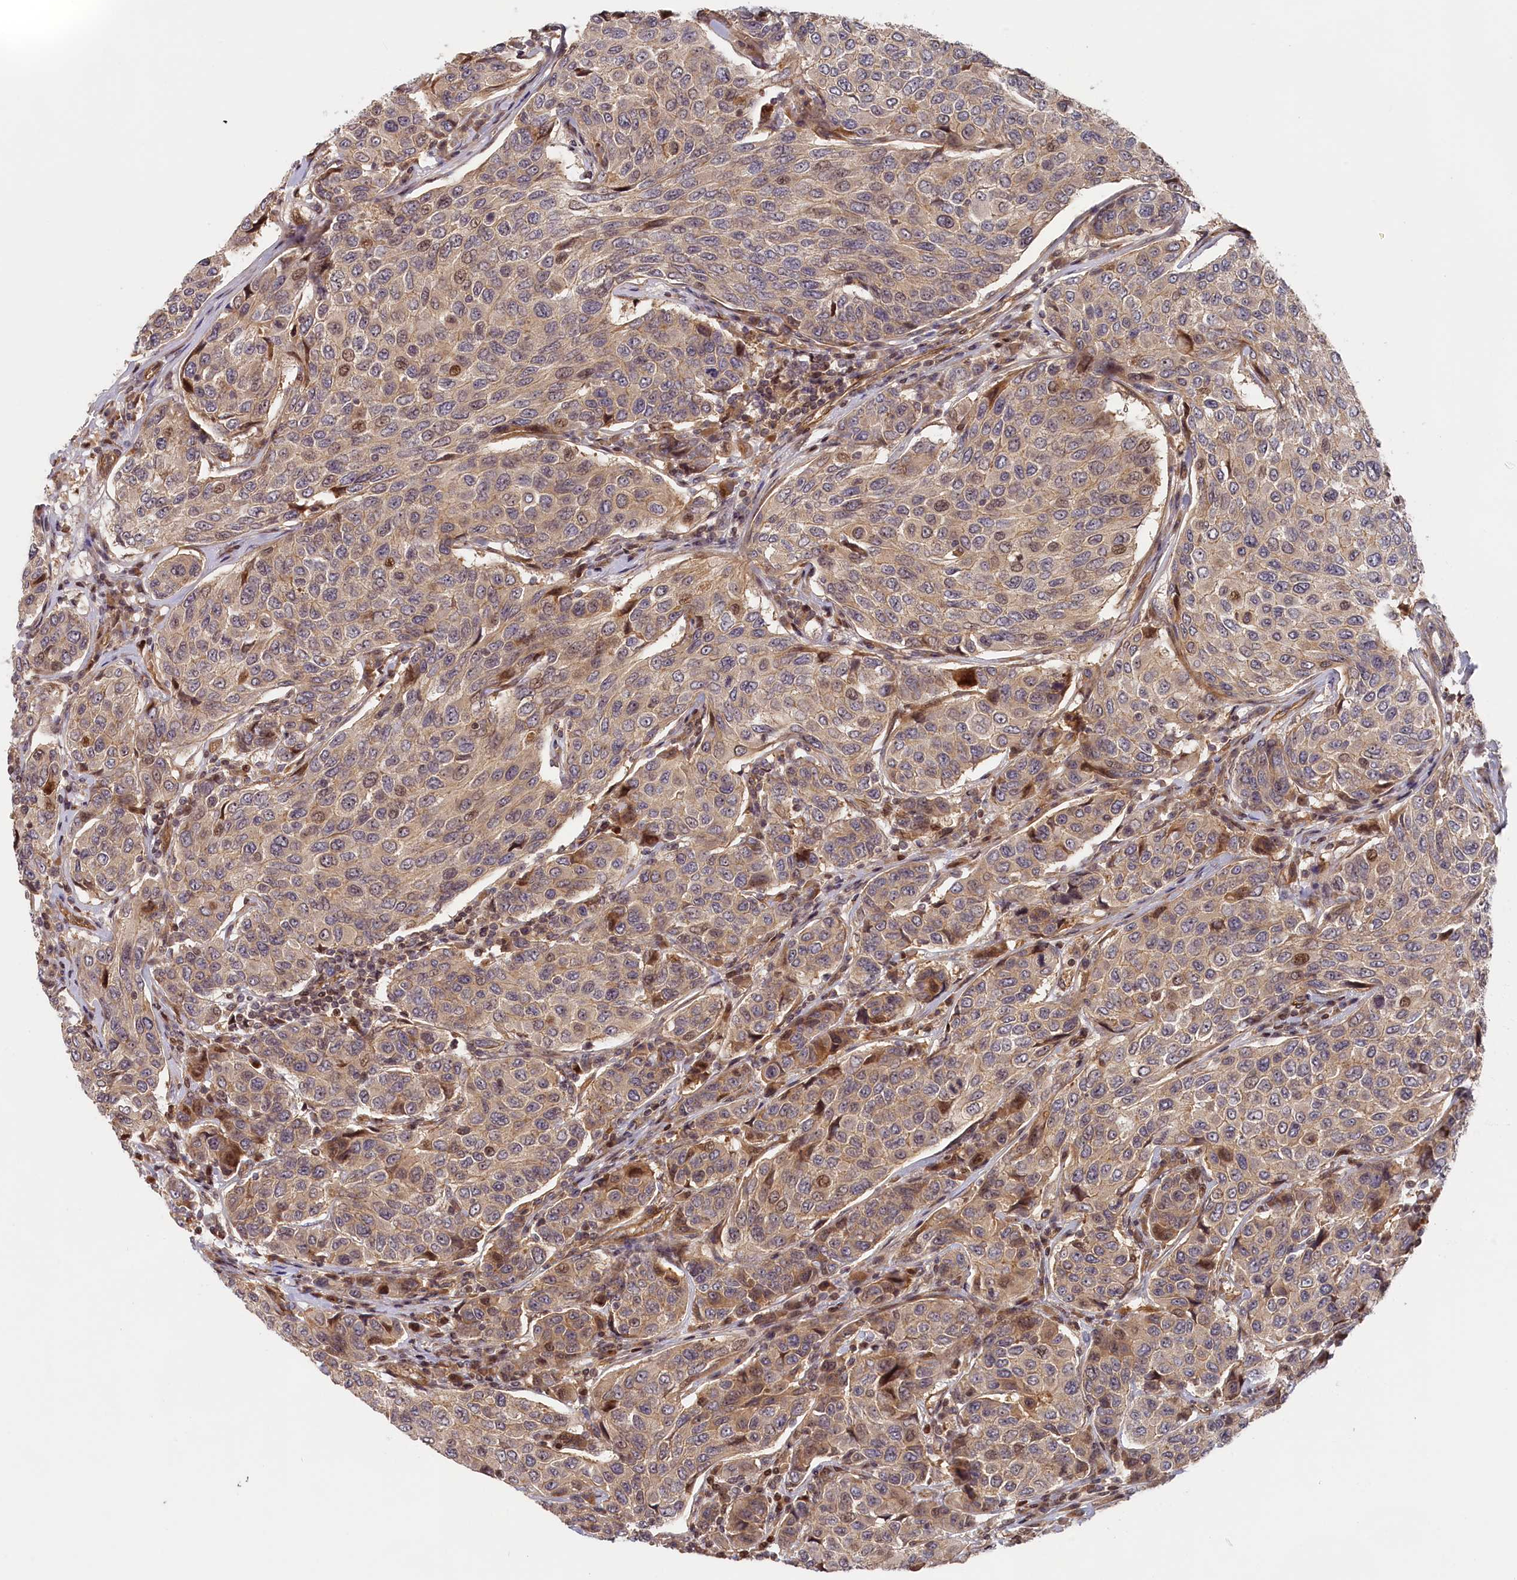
{"staining": {"intensity": "weak", "quantity": "<25%", "location": "cytoplasmic/membranous"}, "tissue": "breast cancer", "cell_type": "Tumor cells", "image_type": "cancer", "snomed": [{"axis": "morphology", "description": "Duct carcinoma"}, {"axis": "topography", "description": "Breast"}], "caption": "Tumor cells show no significant protein expression in breast cancer (infiltrating ductal carcinoma).", "gene": "CEP44", "patient": {"sex": "female", "age": 55}}